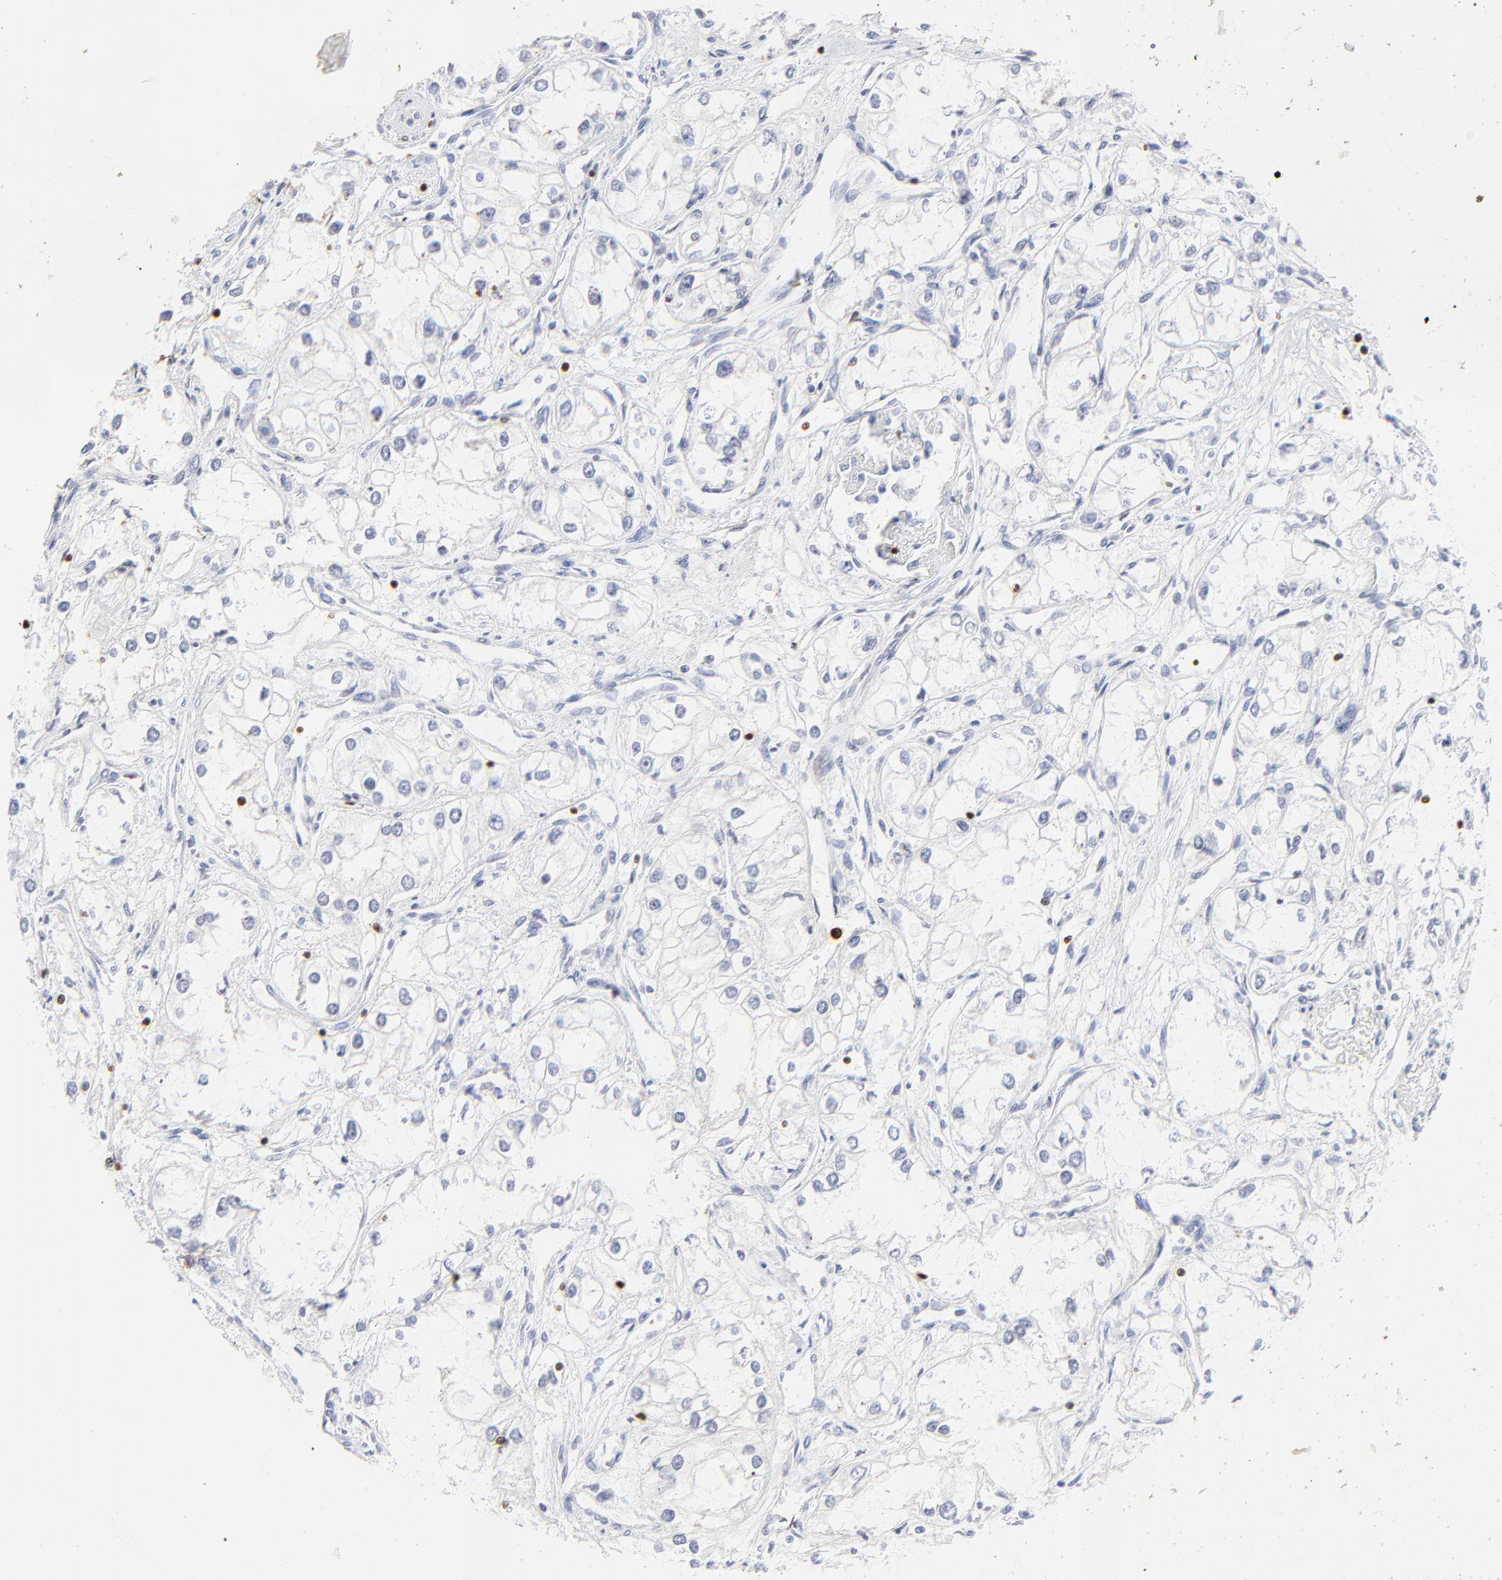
{"staining": {"intensity": "negative", "quantity": "none", "location": "none"}, "tissue": "renal cancer", "cell_type": "Tumor cells", "image_type": "cancer", "snomed": [{"axis": "morphology", "description": "Adenocarcinoma, NOS"}, {"axis": "topography", "description": "Kidney"}], "caption": "Tumor cells show no significant protein expression in renal cancer (adenocarcinoma).", "gene": "ZAP70", "patient": {"sex": "male", "age": 57}}